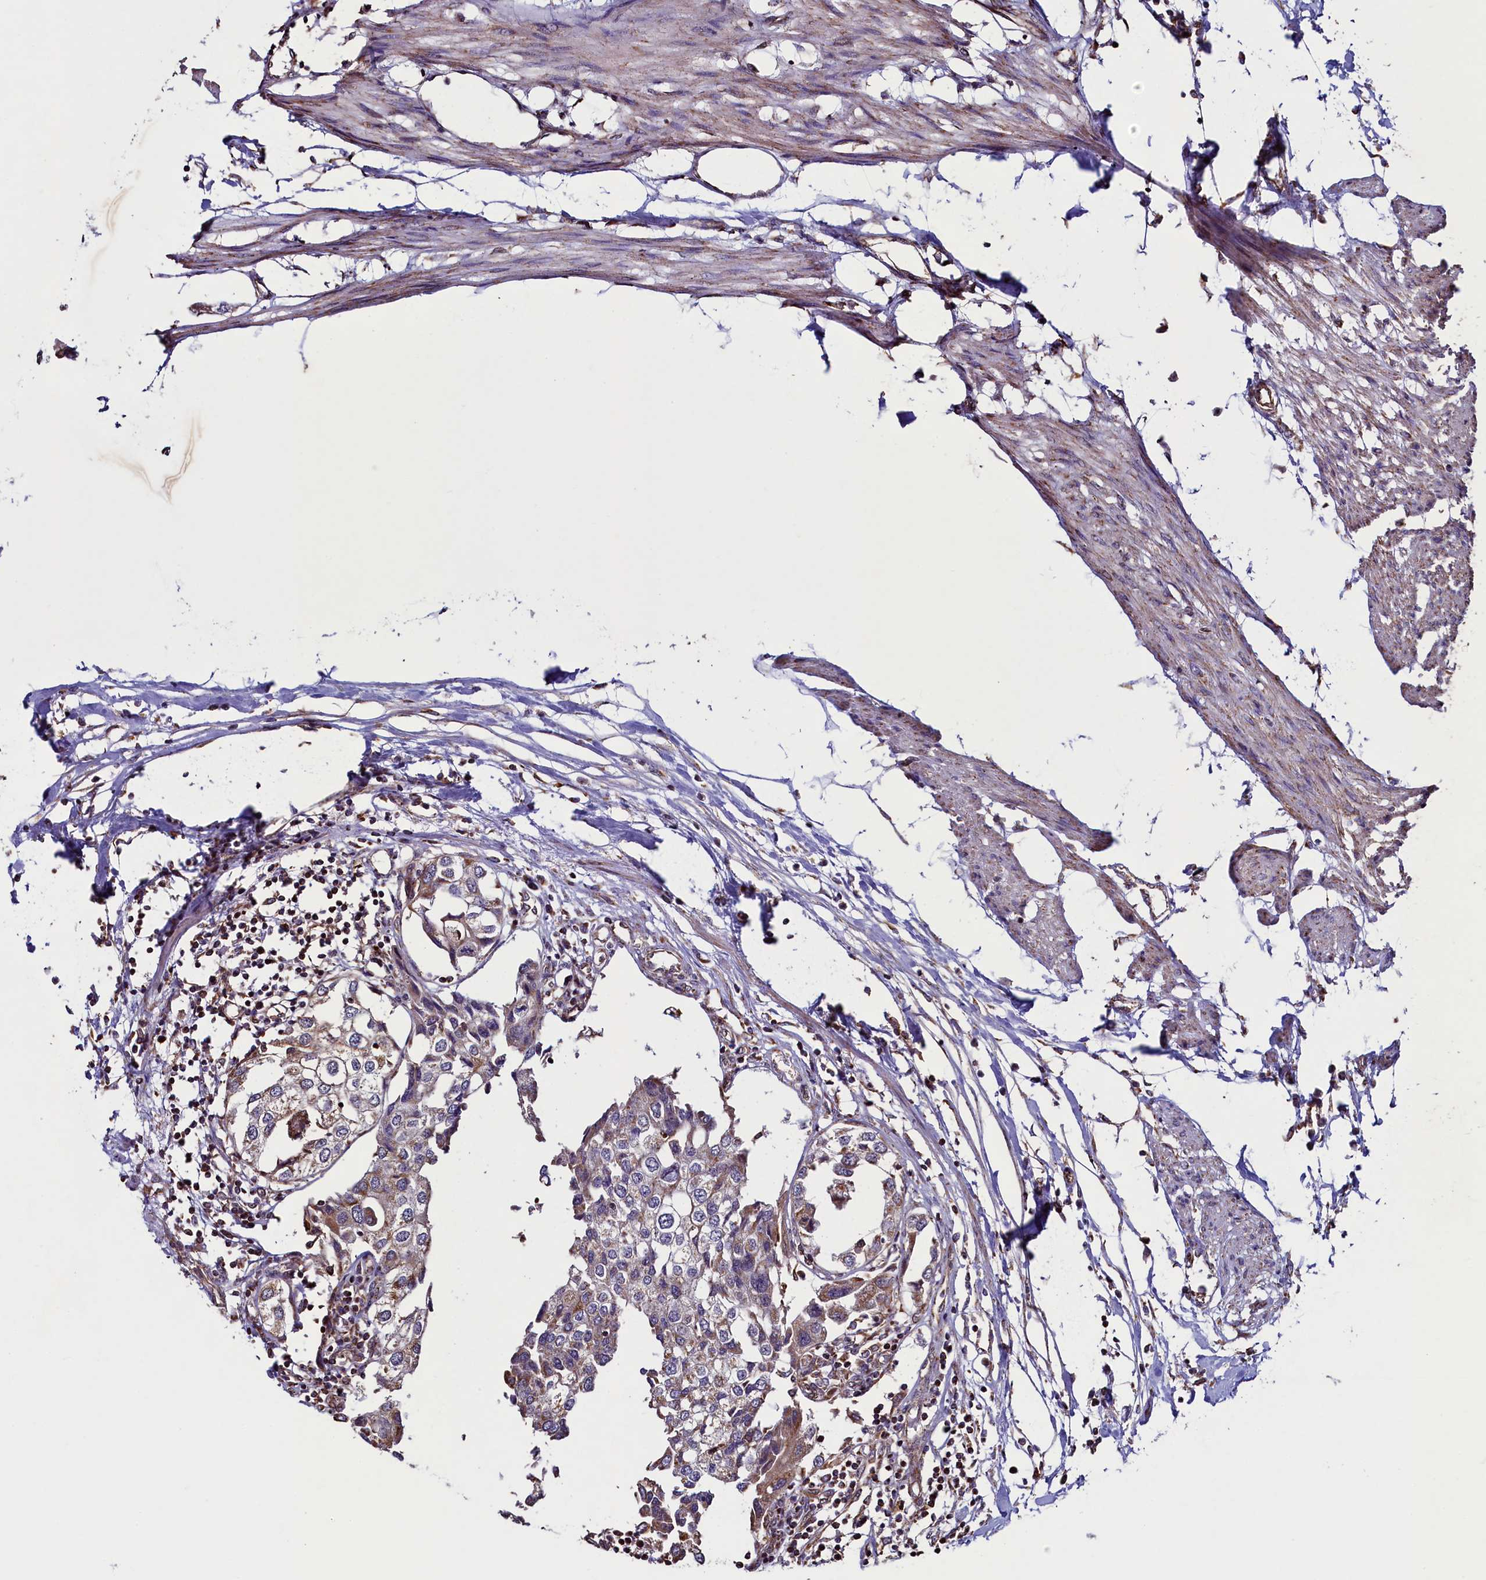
{"staining": {"intensity": "moderate", "quantity": "<25%", "location": "cytoplasmic/membranous"}, "tissue": "urothelial cancer", "cell_type": "Tumor cells", "image_type": "cancer", "snomed": [{"axis": "morphology", "description": "Urothelial carcinoma, High grade"}, {"axis": "topography", "description": "Urinary bladder"}], "caption": "The photomicrograph shows a brown stain indicating the presence of a protein in the cytoplasmic/membranous of tumor cells in urothelial cancer. The staining is performed using DAB (3,3'-diaminobenzidine) brown chromogen to label protein expression. The nuclei are counter-stained blue using hematoxylin.", "gene": "ZNF577", "patient": {"sex": "male", "age": 64}}